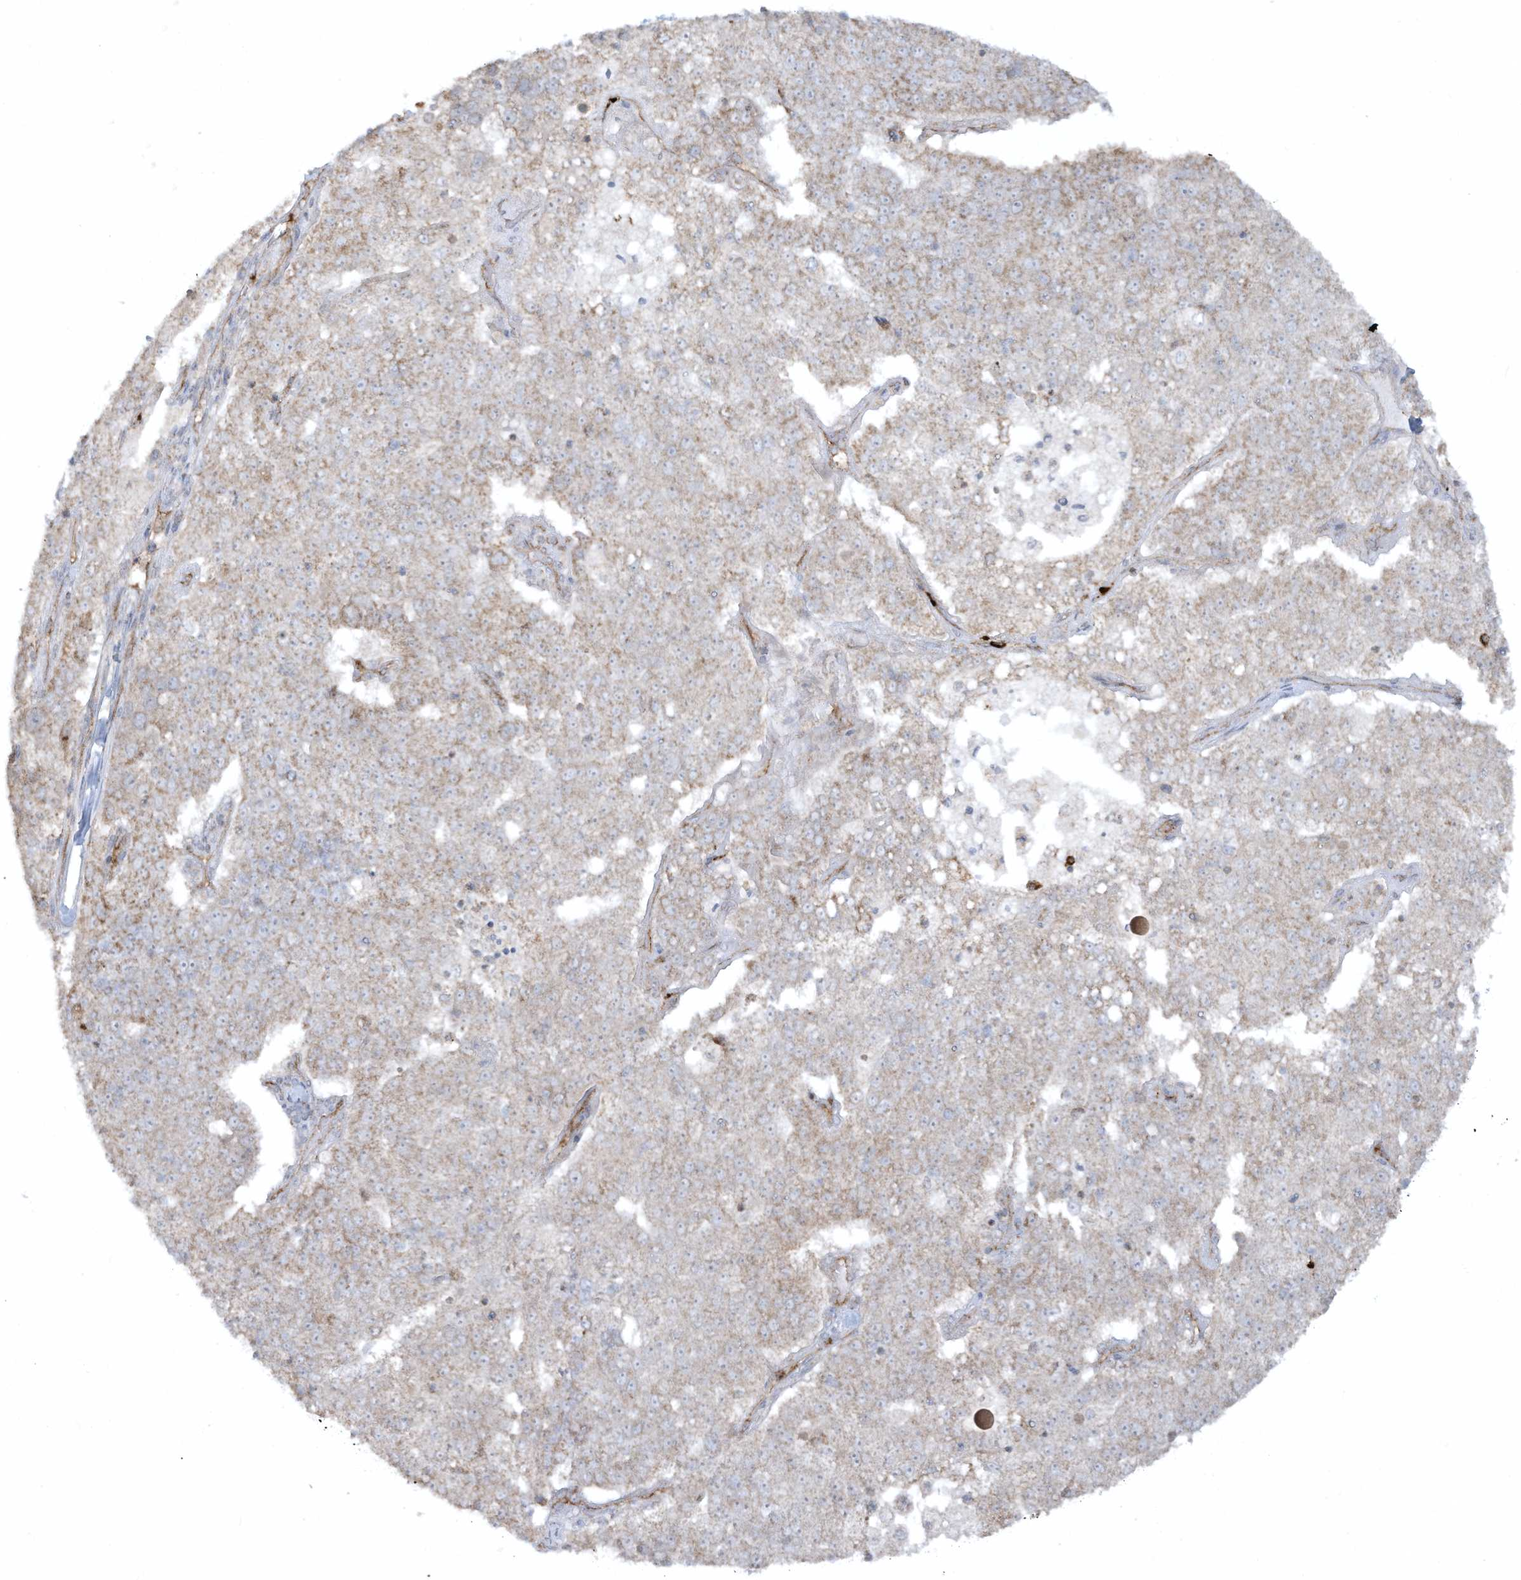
{"staining": {"intensity": "weak", "quantity": ">75%", "location": "cytoplasmic/membranous"}, "tissue": "pancreatic cancer", "cell_type": "Tumor cells", "image_type": "cancer", "snomed": [{"axis": "morphology", "description": "Adenocarcinoma, NOS"}, {"axis": "topography", "description": "Pancreas"}], "caption": "Pancreatic adenocarcinoma stained with a brown dye exhibits weak cytoplasmic/membranous positive expression in about >75% of tumor cells.", "gene": "CHRNA4", "patient": {"sex": "female", "age": 61}}